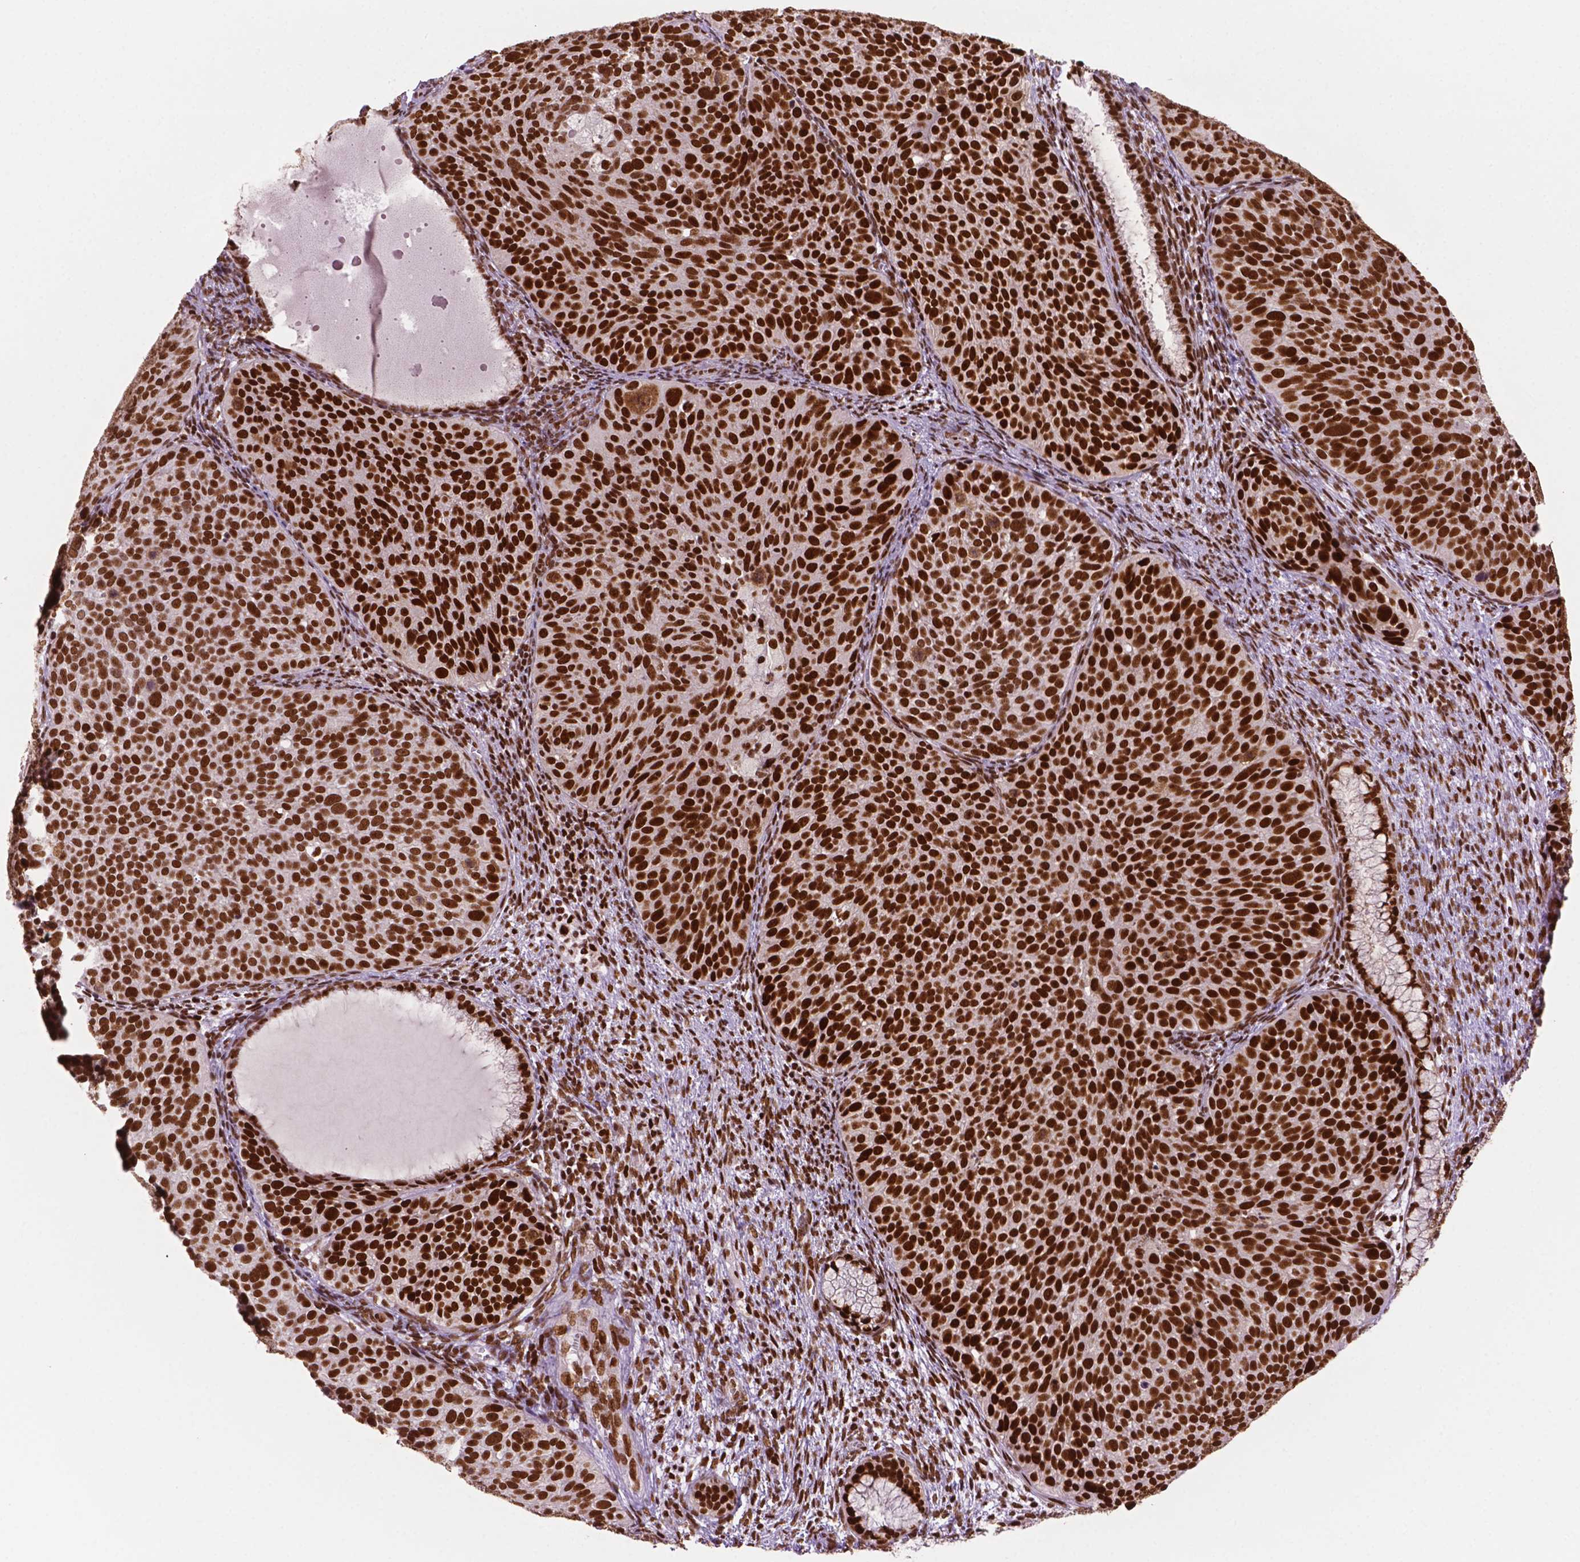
{"staining": {"intensity": "strong", "quantity": "25%-75%", "location": "nuclear"}, "tissue": "cervical cancer", "cell_type": "Tumor cells", "image_type": "cancer", "snomed": [{"axis": "morphology", "description": "Squamous cell carcinoma, NOS"}, {"axis": "topography", "description": "Cervix"}], "caption": "Immunohistochemical staining of squamous cell carcinoma (cervical) exhibits high levels of strong nuclear protein expression in approximately 25%-75% of tumor cells. (DAB IHC, brown staining for protein, blue staining for nuclei).", "gene": "MLH1", "patient": {"sex": "female", "age": 39}}